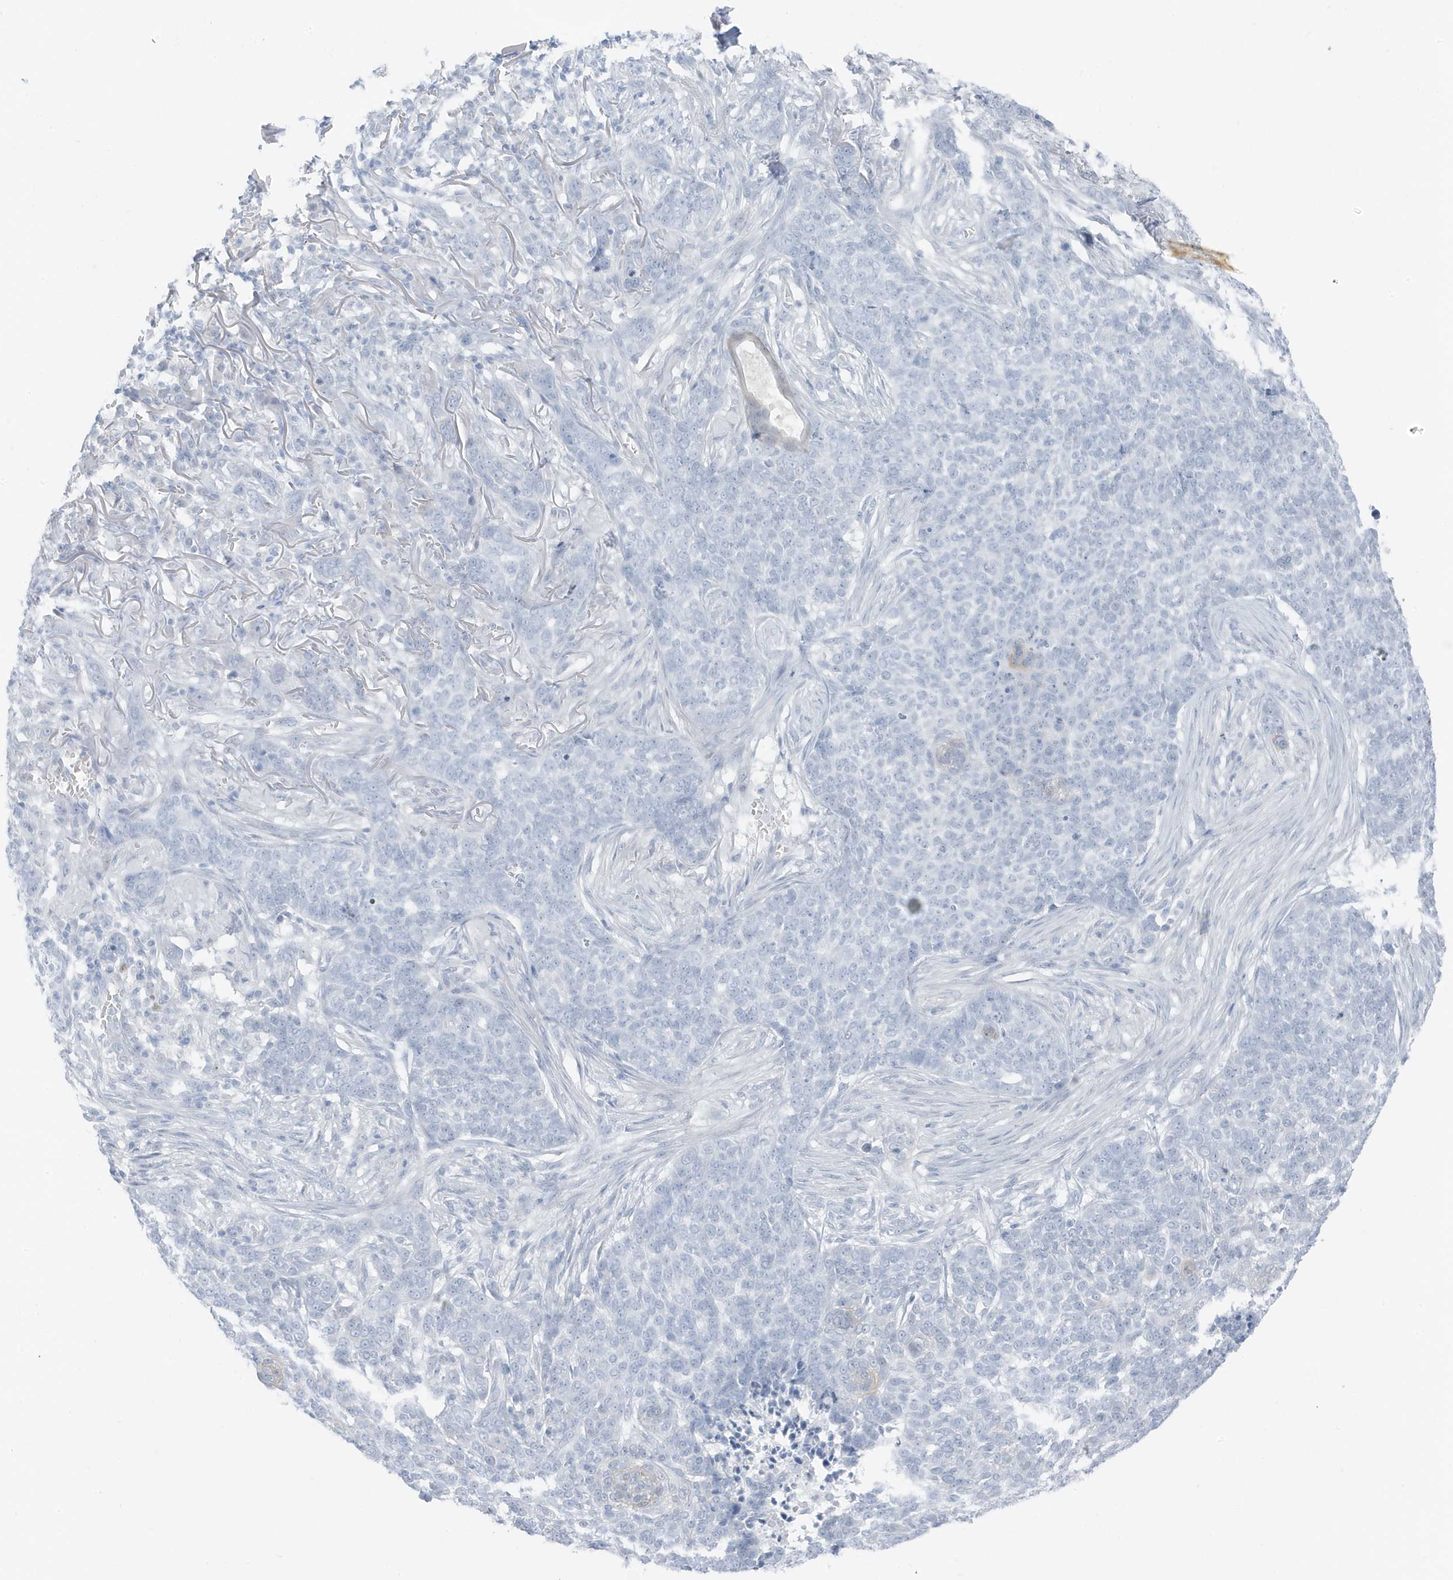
{"staining": {"intensity": "negative", "quantity": "none", "location": "none"}, "tissue": "skin cancer", "cell_type": "Tumor cells", "image_type": "cancer", "snomed": [{"axis": "morphology", "description": "Basal cell carcinoma"}, {"axis": "topography", "description": "Skin"}], "caption": "An image of skin cancer stained for a protein reveals no brown staining in tumor cells. (DAB immunohistochemistry, high magnification).", "gene": "ZFP64", "patient": {"sex": "male", "age": 85}}